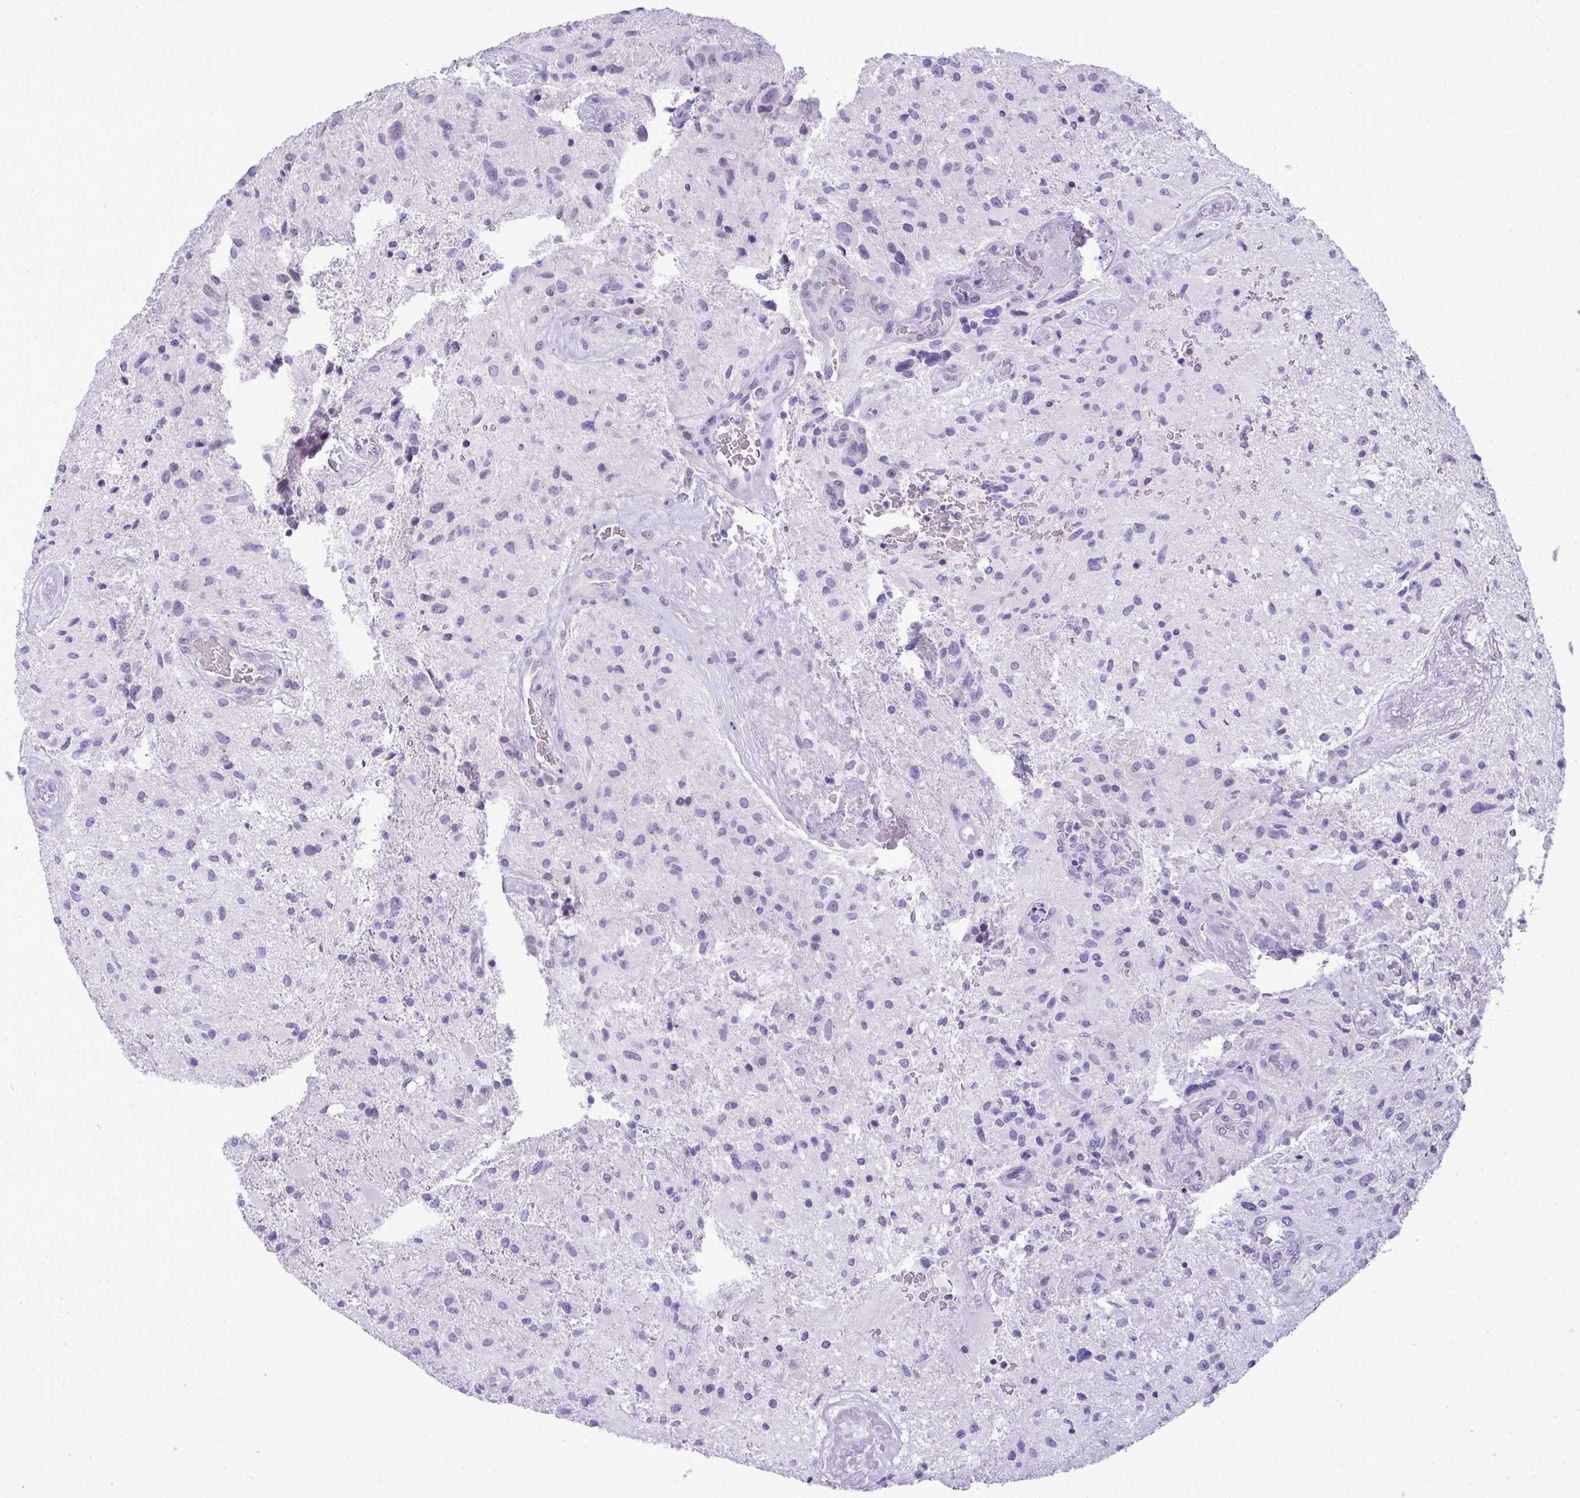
{"staining": {"intensity": "negative", "quantity": "none", "location": "none"}, "tissue": "glioma", "cell_type": "Tumor cells", "image_type": "cancer", "snomed": [{"axis": "morphology", "description": "Glioma, malignant, High grade"}, {"axis": "topography", "description": "Brain"}], "caption": "The photomicrograph displays no significant staining in tumor cells of glioma. Brightfield microscopy of immunohistochemistry stained with DAB (brown) and hematoxylin (blue), captured at high magnification.", "gene": "PRM2", "patient": {"sex": "male", "age": 53}}